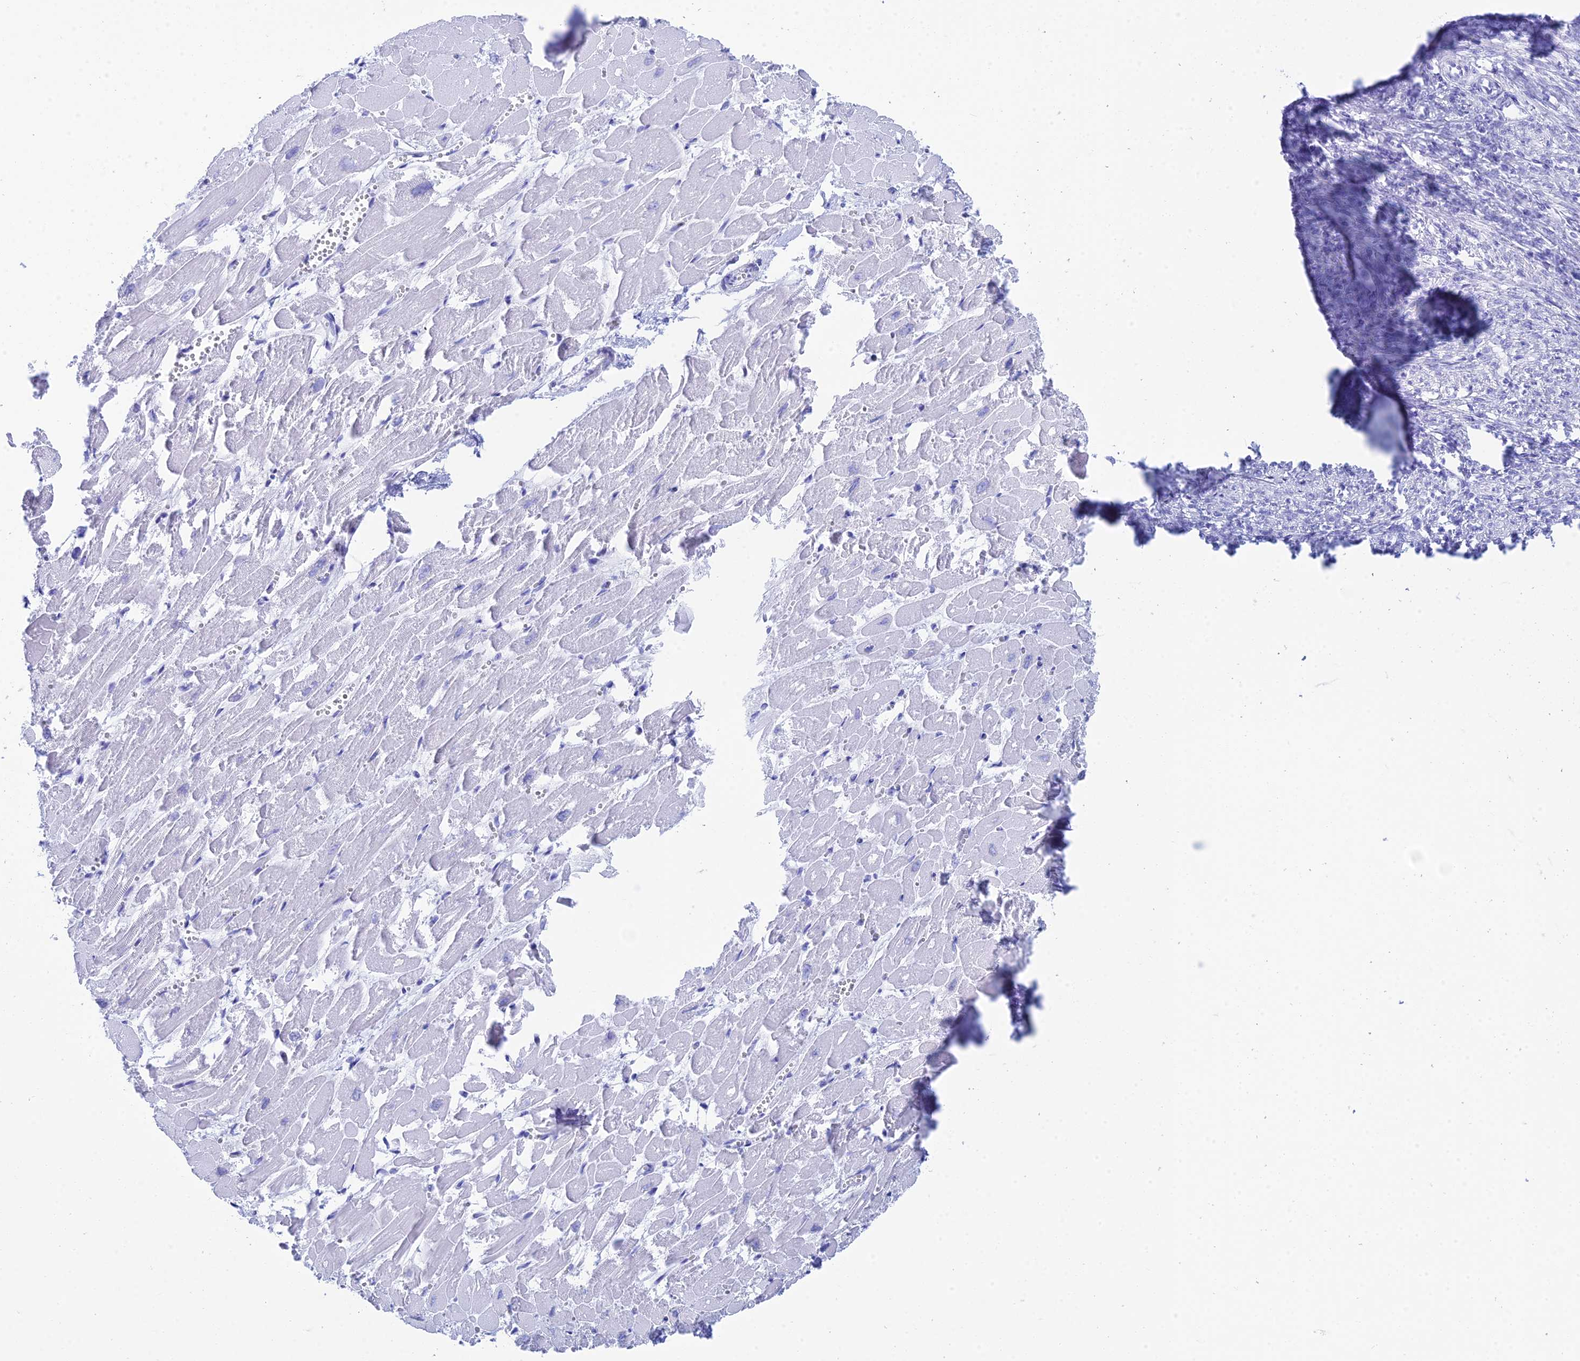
{"staining": {"intensity": "negative", "quantity": "none", "location": "none"}, "tissue": "heart muscle", "cell_type": "Cardiomyocytes", "image_type": "normal", "snomed": [{"axis": "morphology", "description": "Normal tissue, NOS"}, {"axis": "topography", "description": "Heart"}], "caption": "High power microscopy histopathology image of an immunohistochemistry (IHC) micrograph of unremarkable heart muscle, revealing no significant expression in cardiomyocytes.", "gene": "REG1A", "patient": {"sex": "male", "age": 54}}